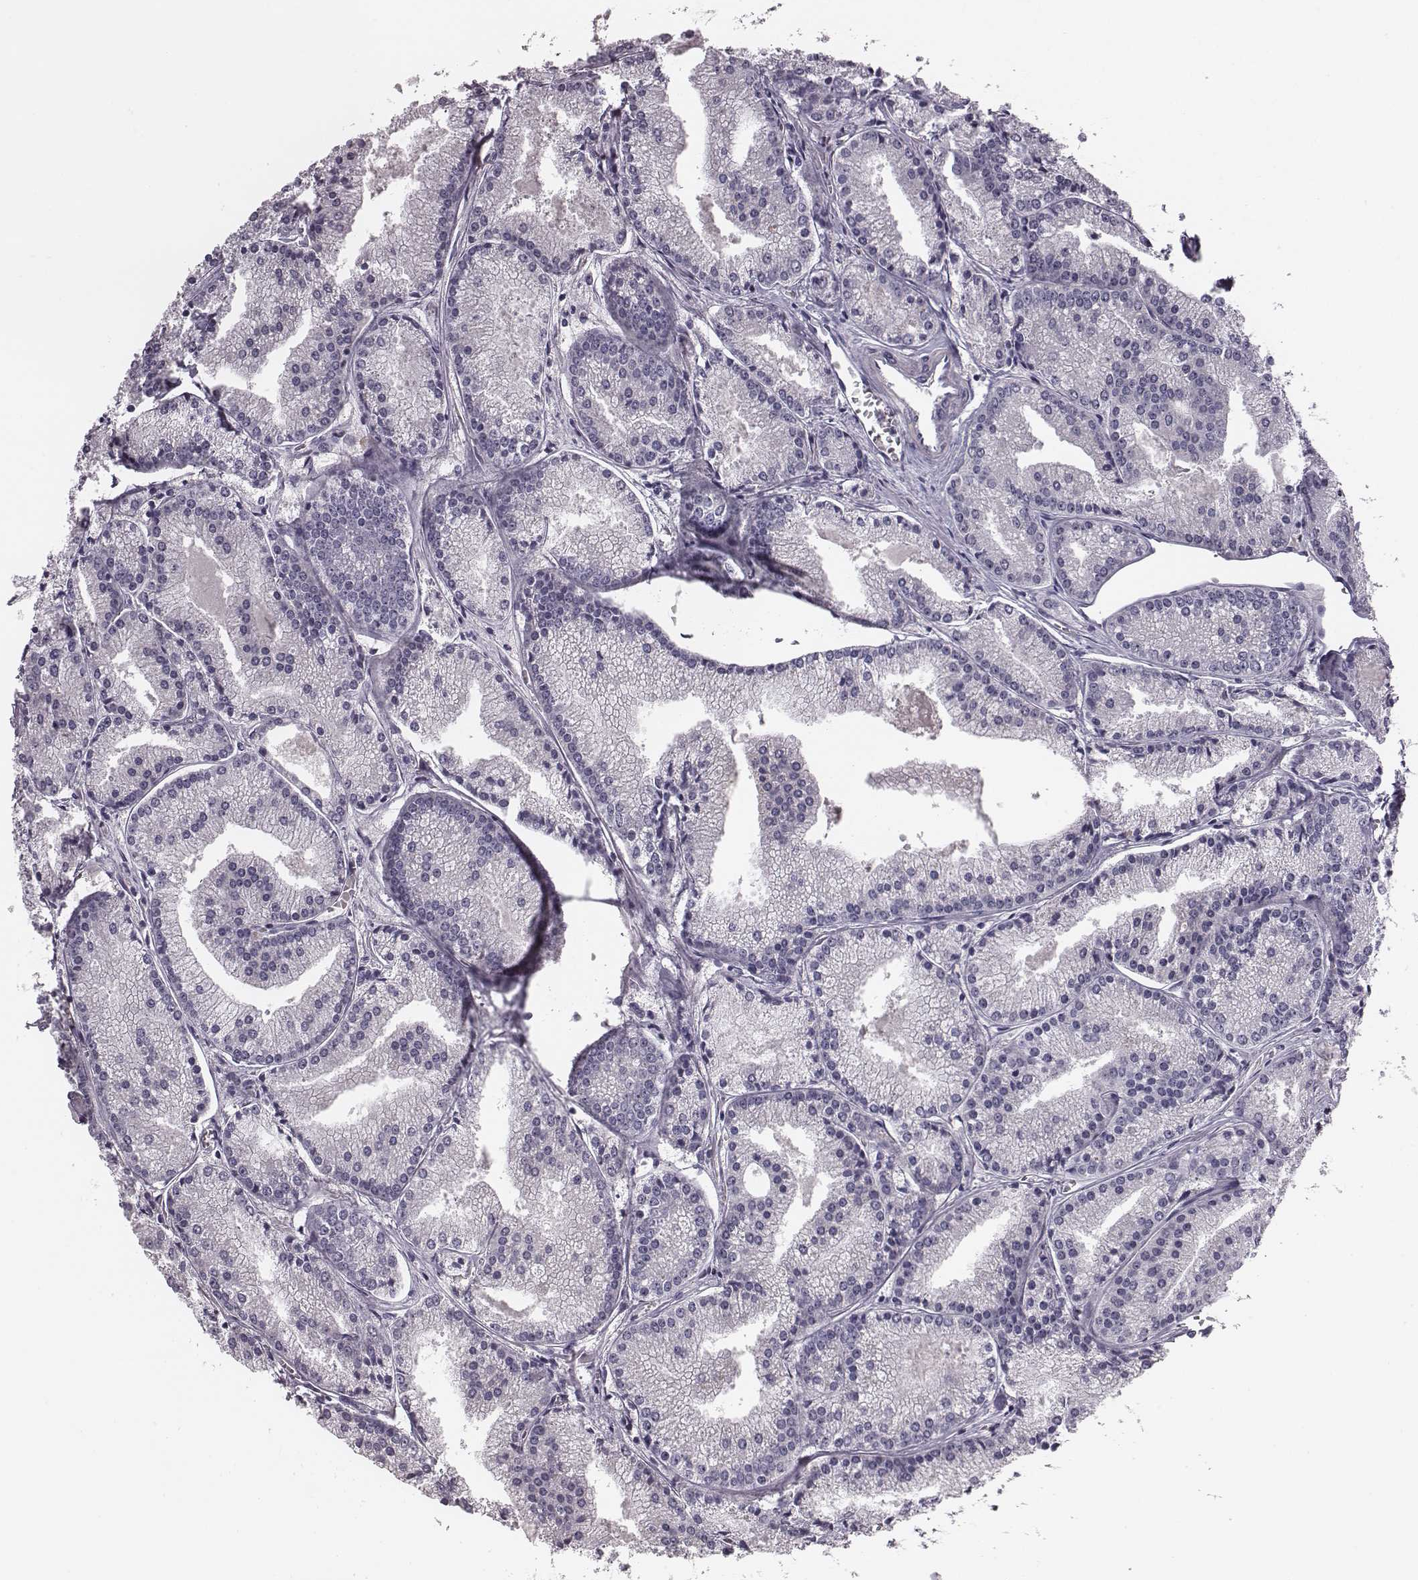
{"staining": {"intensity": "negative", "quantity": "none", "location": "none"}, "tissue": "prostate cancer", "cell_type": "Tumor cells", "image_type": "cancer", "snomed": [{"axis": "morphology", "description": "Adenocarcinoma, NOS"}, {"axis": "topography", "description": "Prostate"}], "caption": "This is an IHC image of prostate cancer. There is no expression in tumor cells.", "gene": "CRISP1", "patient": {"sex": "male", "age": 72}}